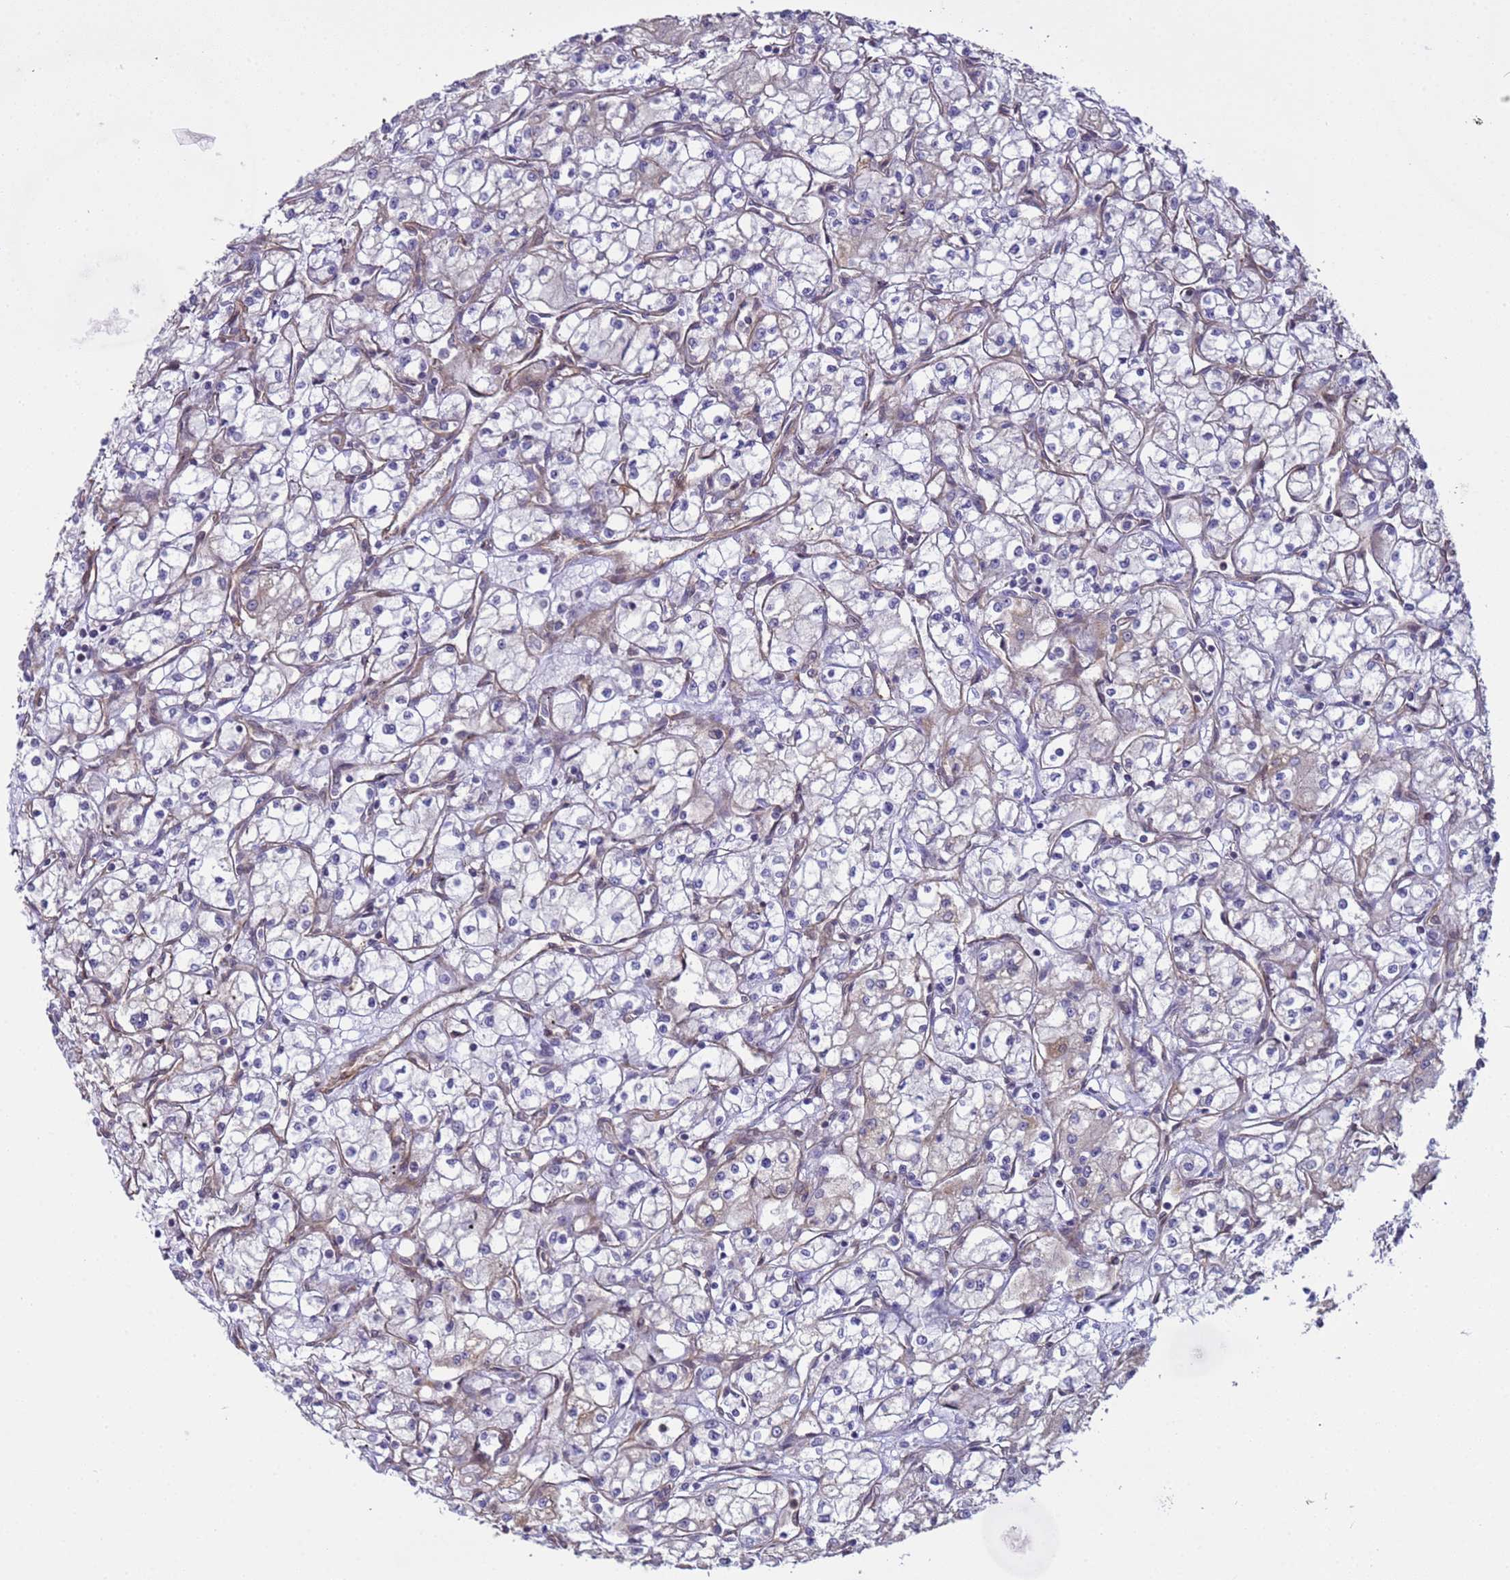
{"staining": {"intensity": "weak", "quantity": "<25%", "location": "cytoplasmic/membranous"}, "tissue": "renal cancer", "cell_type": "Tumor cells", "image_type": "cancer", "snomed": [{"axis": "morphology", "description": "Adenocarcinoma, NOS"}, {"axis": "topography", "description": "Kidney"}], "caption": "DAB (3,3'-diaminobenzidine) immunohistochemical staining of human renal adenocarcinoma exhibits no significant expression in tumor cells. (Brightfield microscopy of DAB (3,3'-diaminobenzidine) IHC at high magnification).", "gene": "ITGB4", "patient": {"sex": "male", "age": 59}}